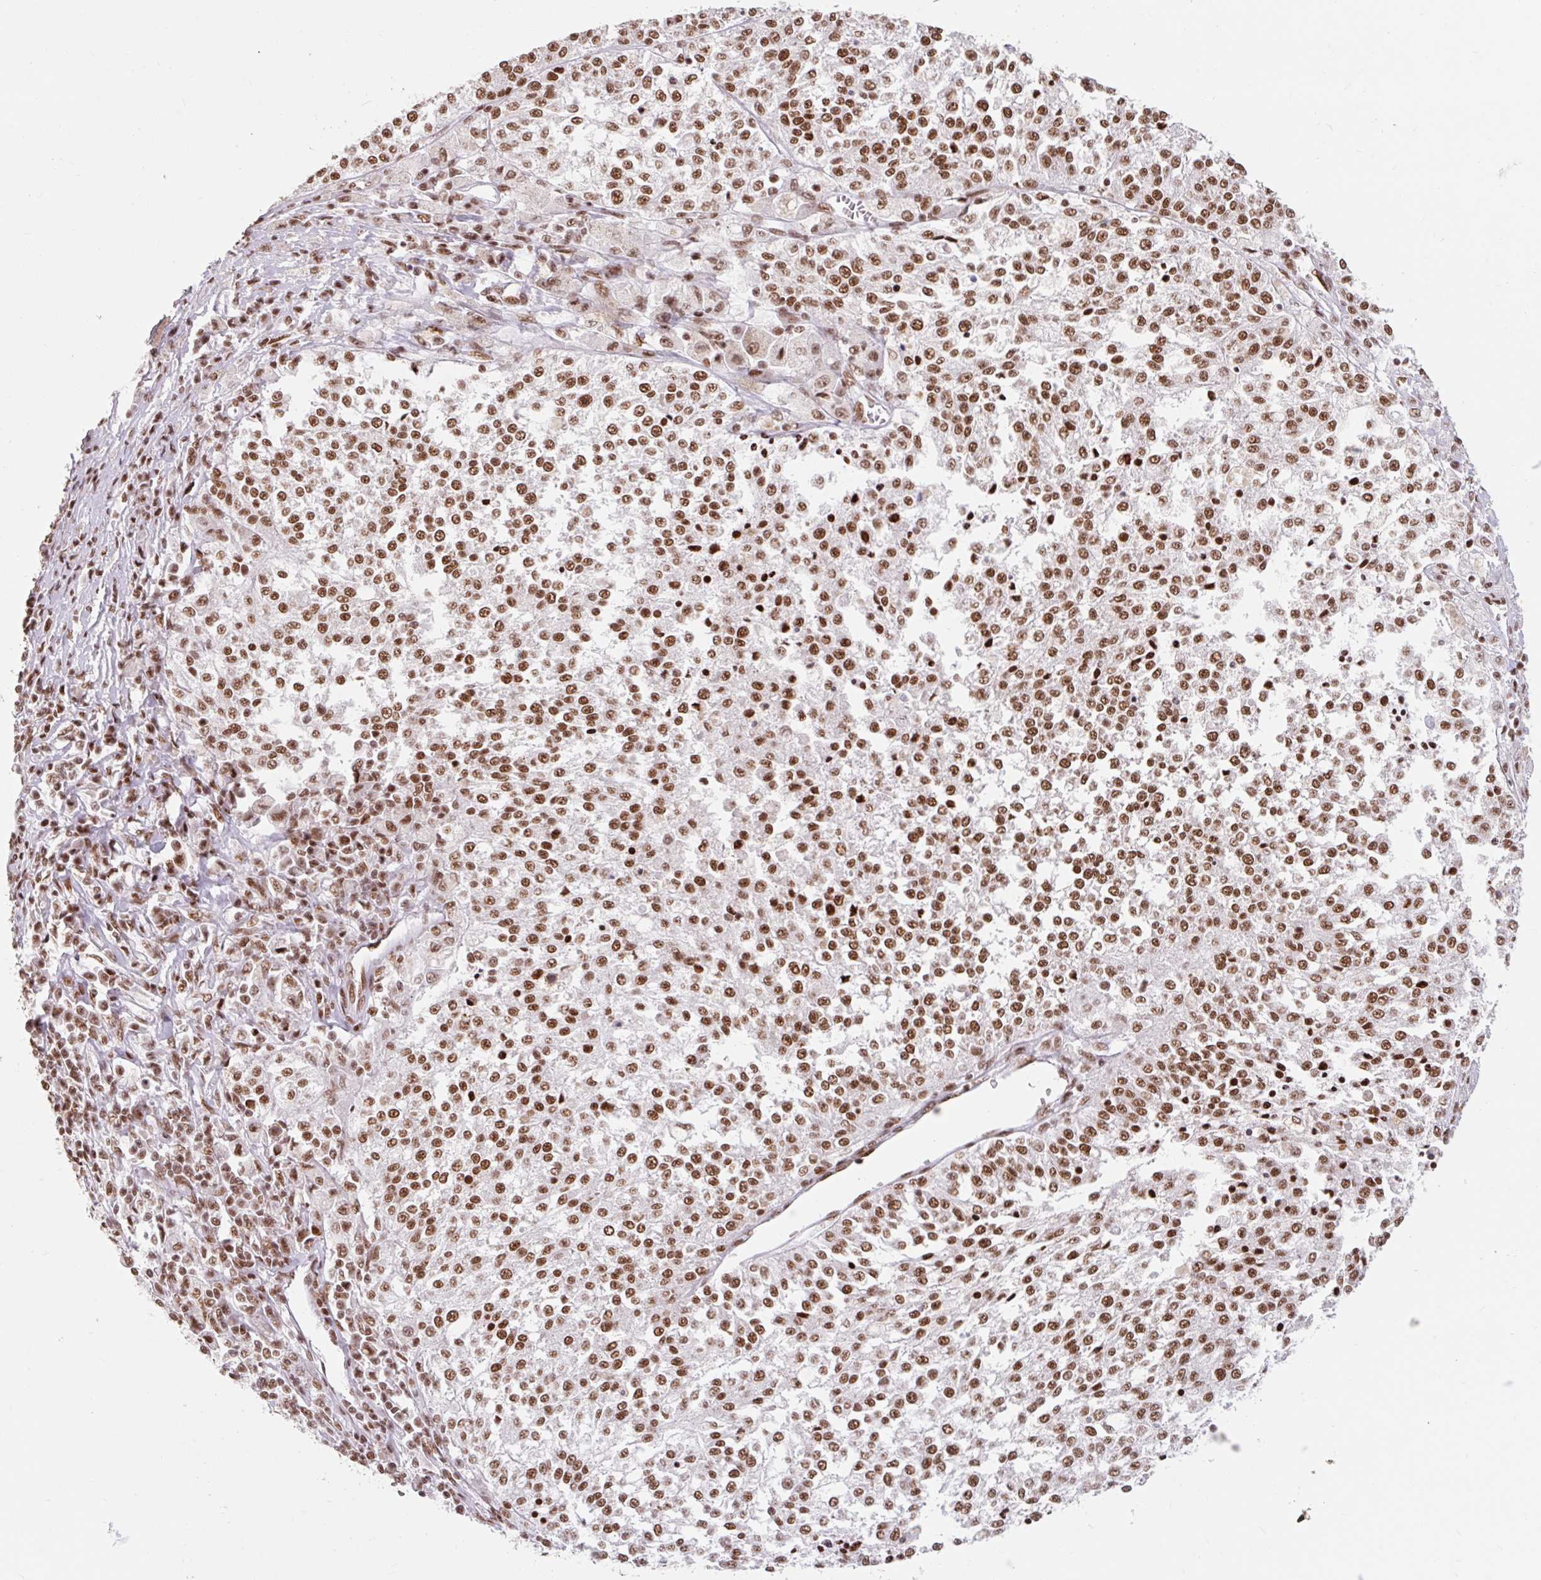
{"staining": {"intensity": "strong", "quantity": ">75%", "location": "nuclear"}, "tissue": "melanoma", "cell_type": "Tumor cells", "image_type": "cancer", "snomed": [{"axis": "morphology", "description": "Malignant melanoma, NOS"}, {"axis": "topography", "description": "Skin"}], "caption": "Immunohistochemistry (IHC) (DAB (3,3'-diaminobenzidine)) staining of malignant melanoma exhibits strong nuclear protein positivity in approximately >75% of tumor cells.", "gene": "SRSF10", "patient": {"sex": "female", "age": 64}}